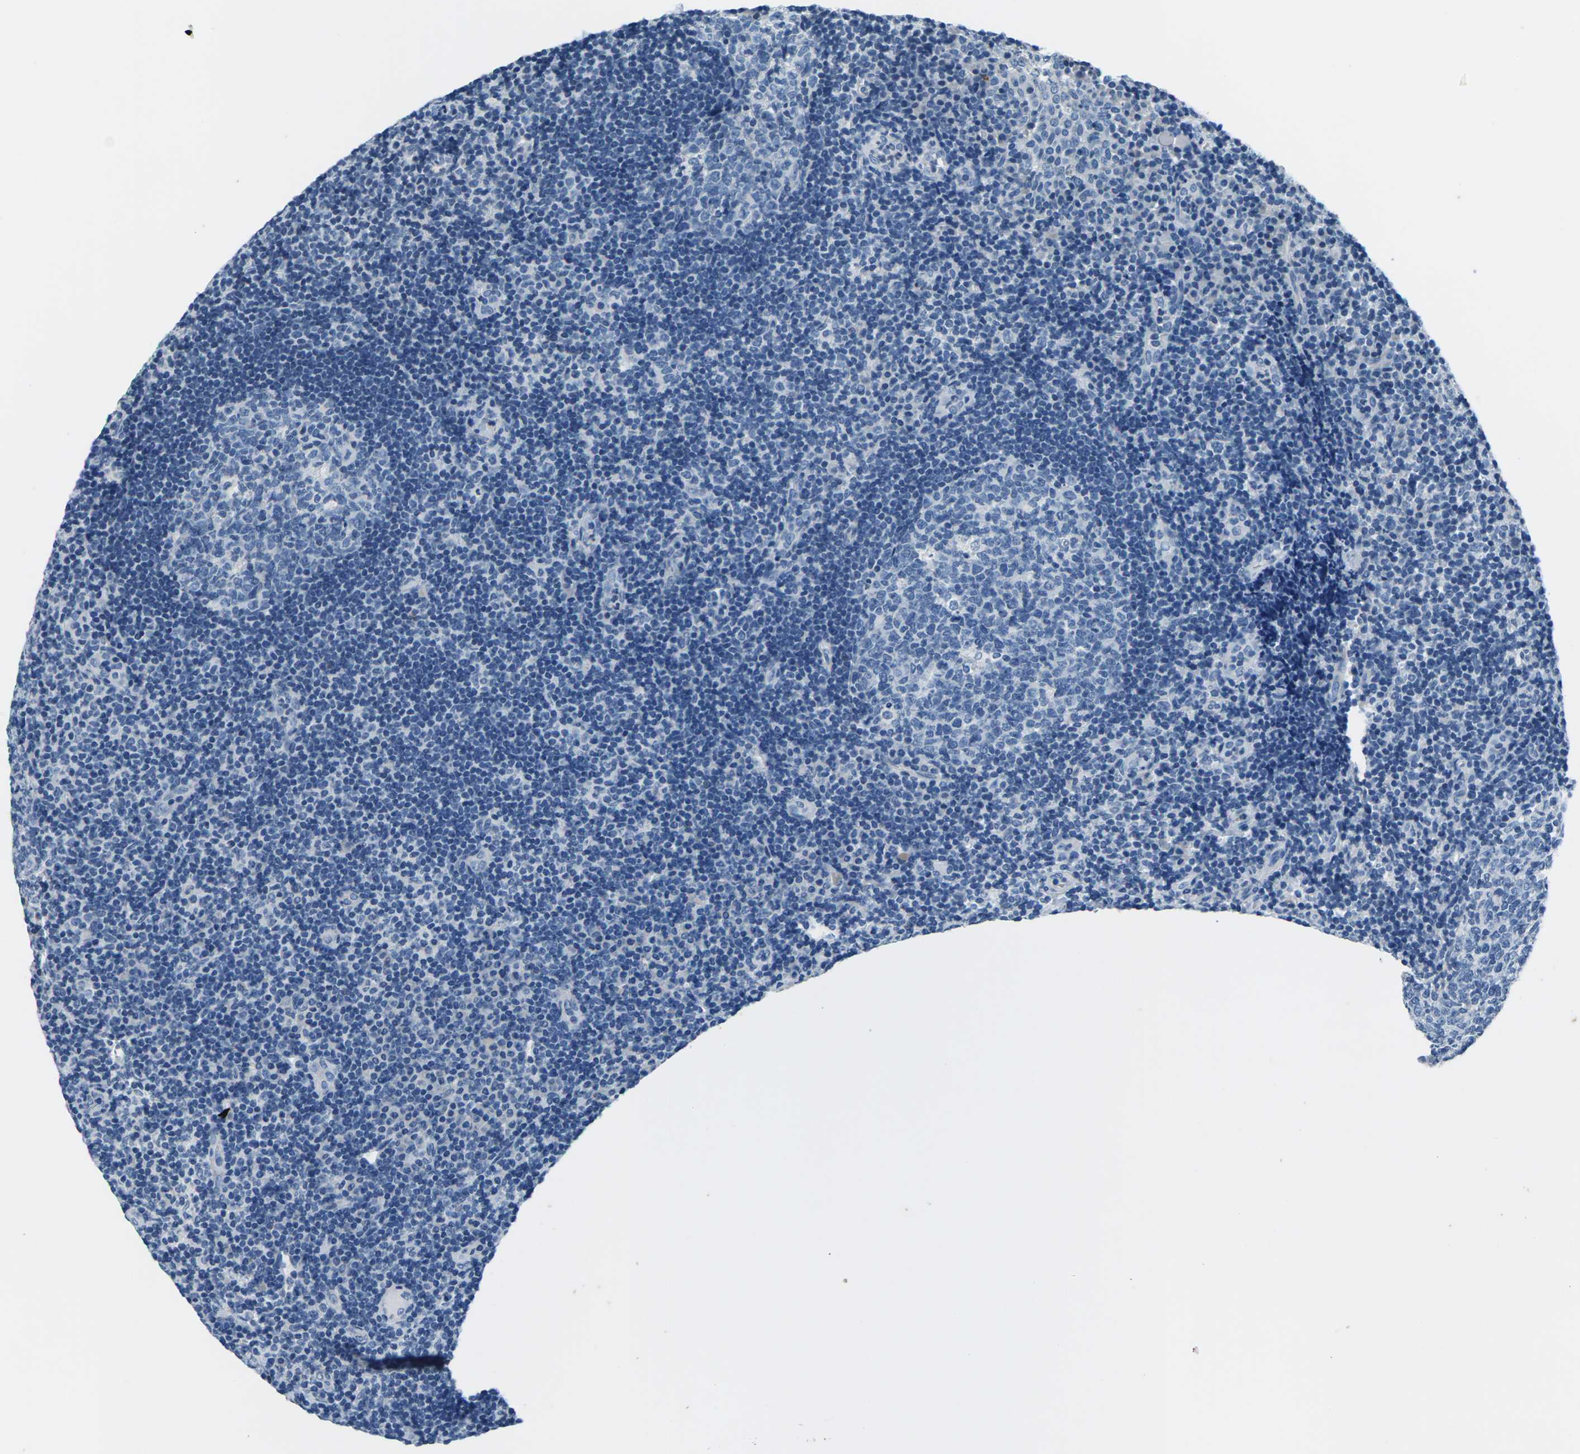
{"staining": {"intensity": "negative", "quantity": "none", "location": "none"}, "tissue": "tonsil", "cell_type": "Germinal center cells", "image_type": "normal", "snomed": [{"axis": "morphology", "description": "Normal tissue, NOS"}, {"axis": "topography", "description": "Tonsil"}], "caption": "Germinal center cells show no significant protein expression in unremarkable tonsil.", "gene": "UMOD", "patient": {"sex": "female", "age": 40}}